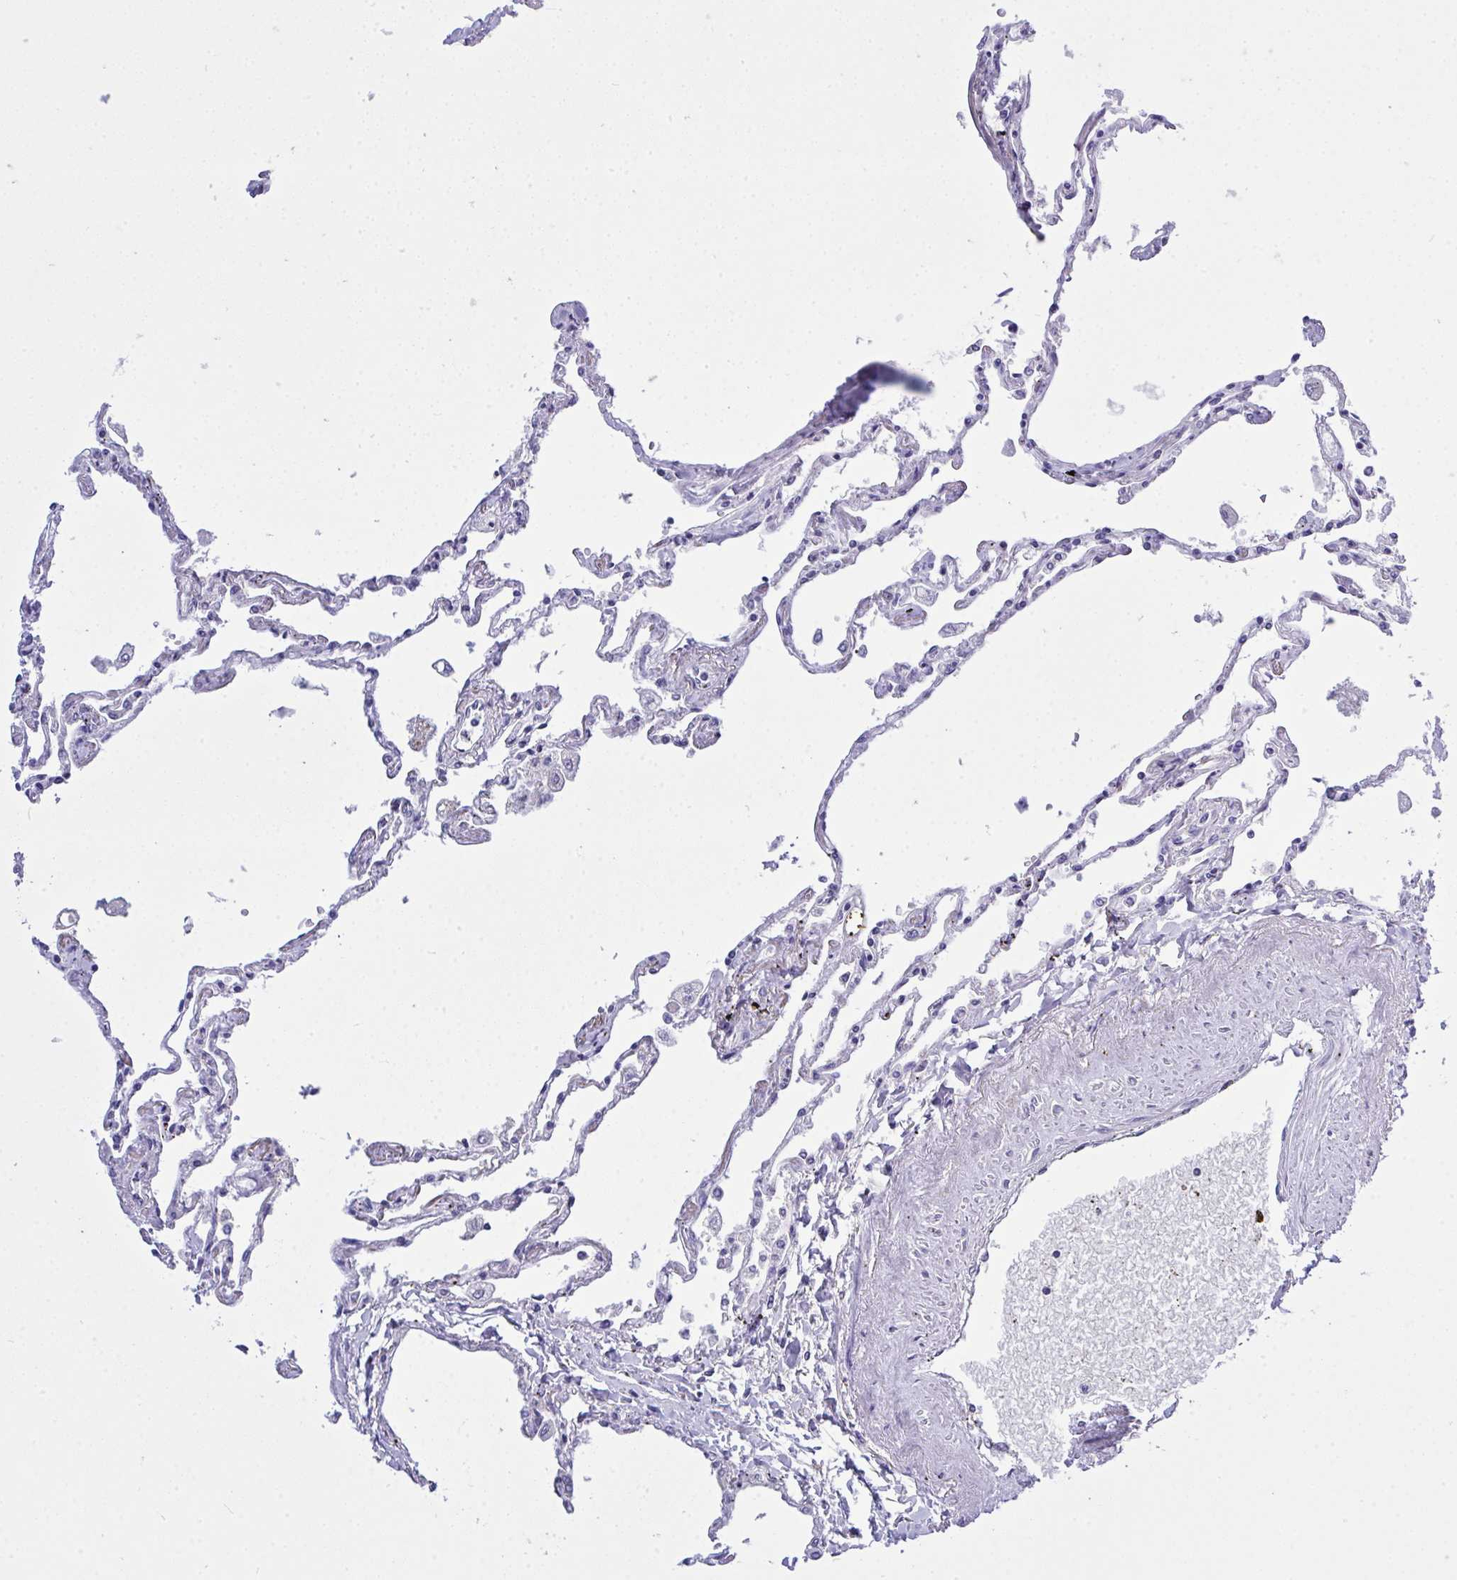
{"staining": {"intensity": "negative", "quantity": "none", "location": "none"}, "tissue": "lung", "cell_type": "Alveolar cells", "image_type": "normal", "snomed": [{"axis": "morphology", "description": "Normal tissue, NOS"}, {"axis": "topography", "description": "Lung"}], "caption": "Alveolar cells show no significant protein expression in unremarkable lung. (IHC, brightfield microscopy, high magnification).", "gene": "GLB1L2", "patient": {"sex": "female", "age": 67}}